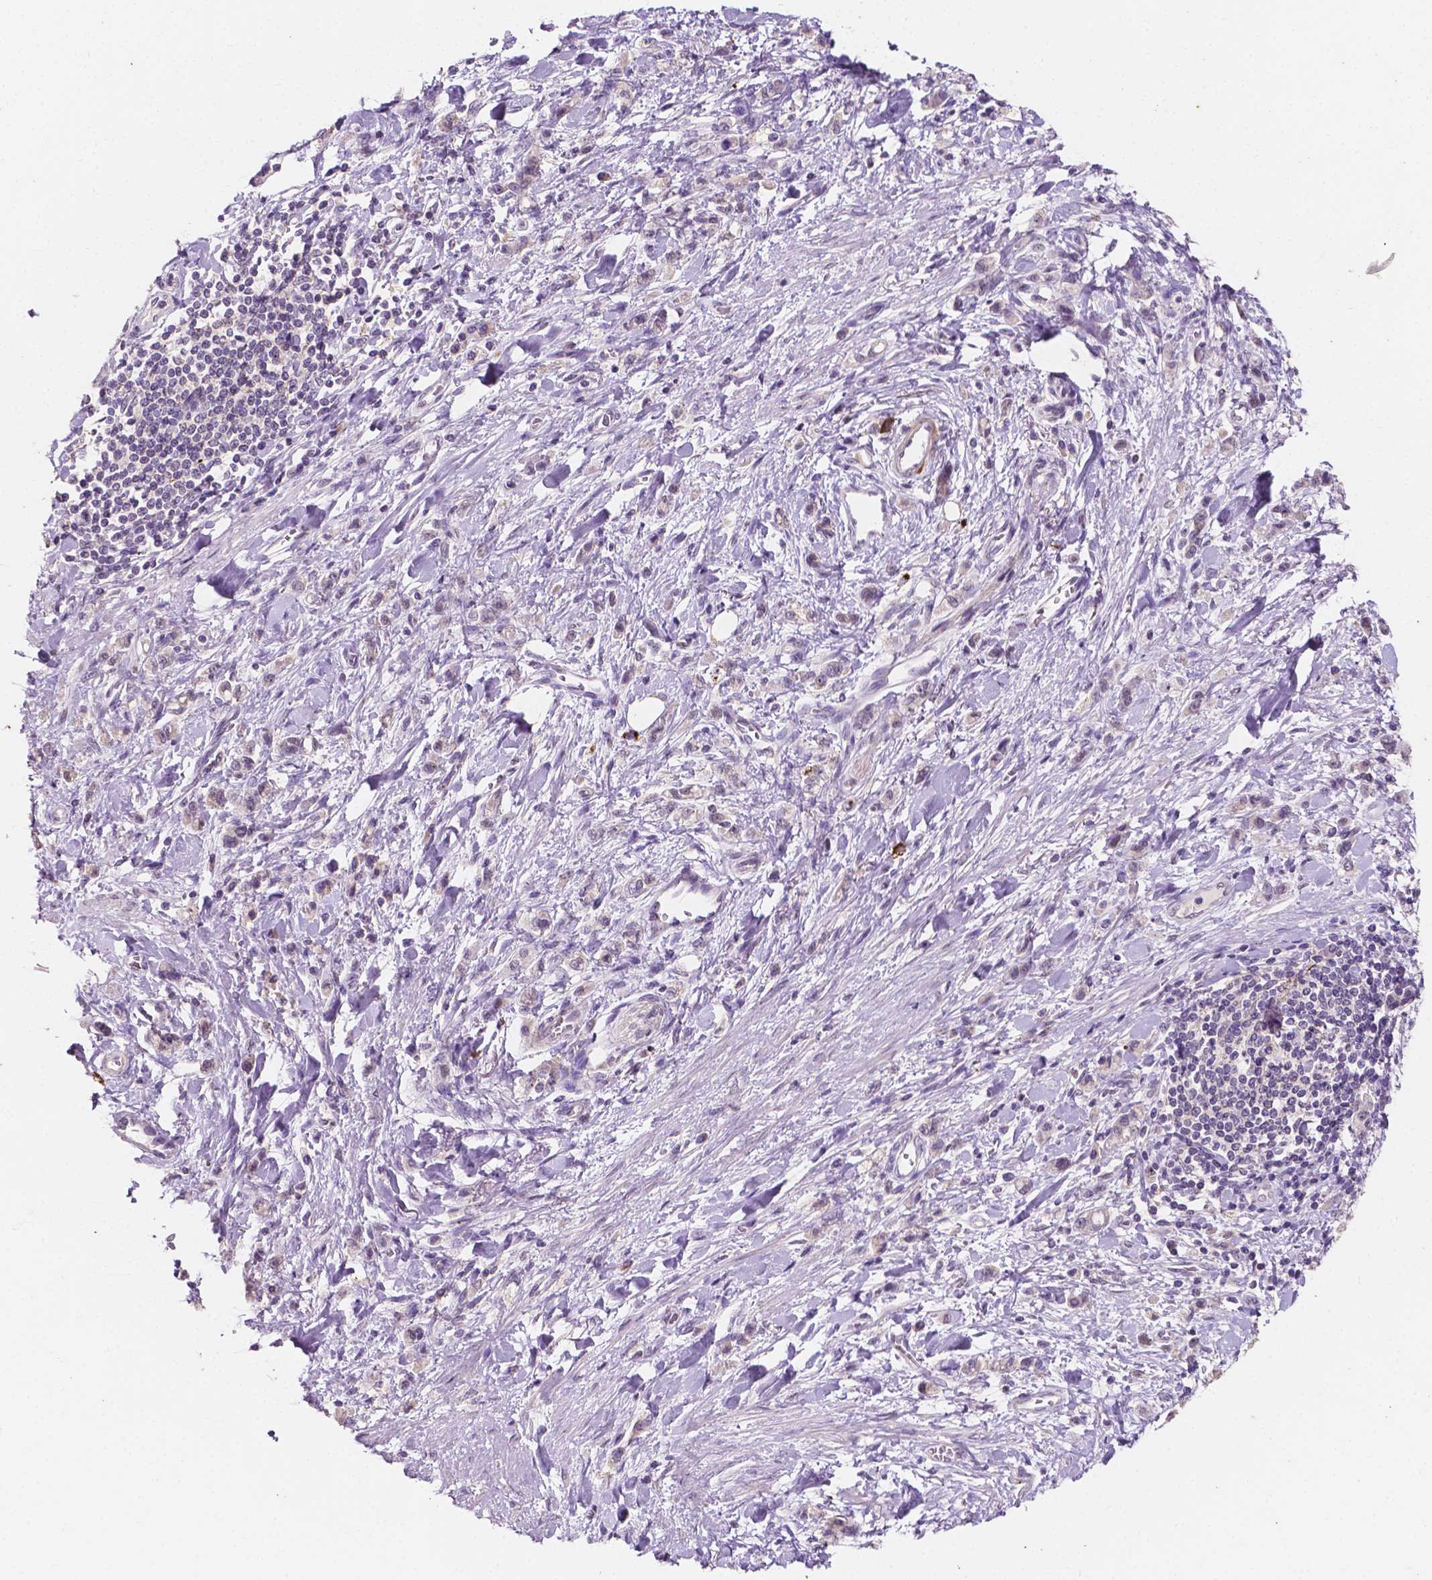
{"staining": {"intensity": "negative", "quantity": "none", "location": "none"}, "tissue": "stomach cancer", "cell_type": "Tumor cells", "image_type": "cancer", "snomed": [{"axis": "morphology", "description": "Adenocarcinoma, NOS"}, {"axis": "topography", "description": "Stomach"}], "caption": "This is an immunohistochemistry photomicrograph of stomach cancer. There is no expression in tumor cells.", "gene": "SIRT2", "patient": {"sex": "male", "age": 77}}